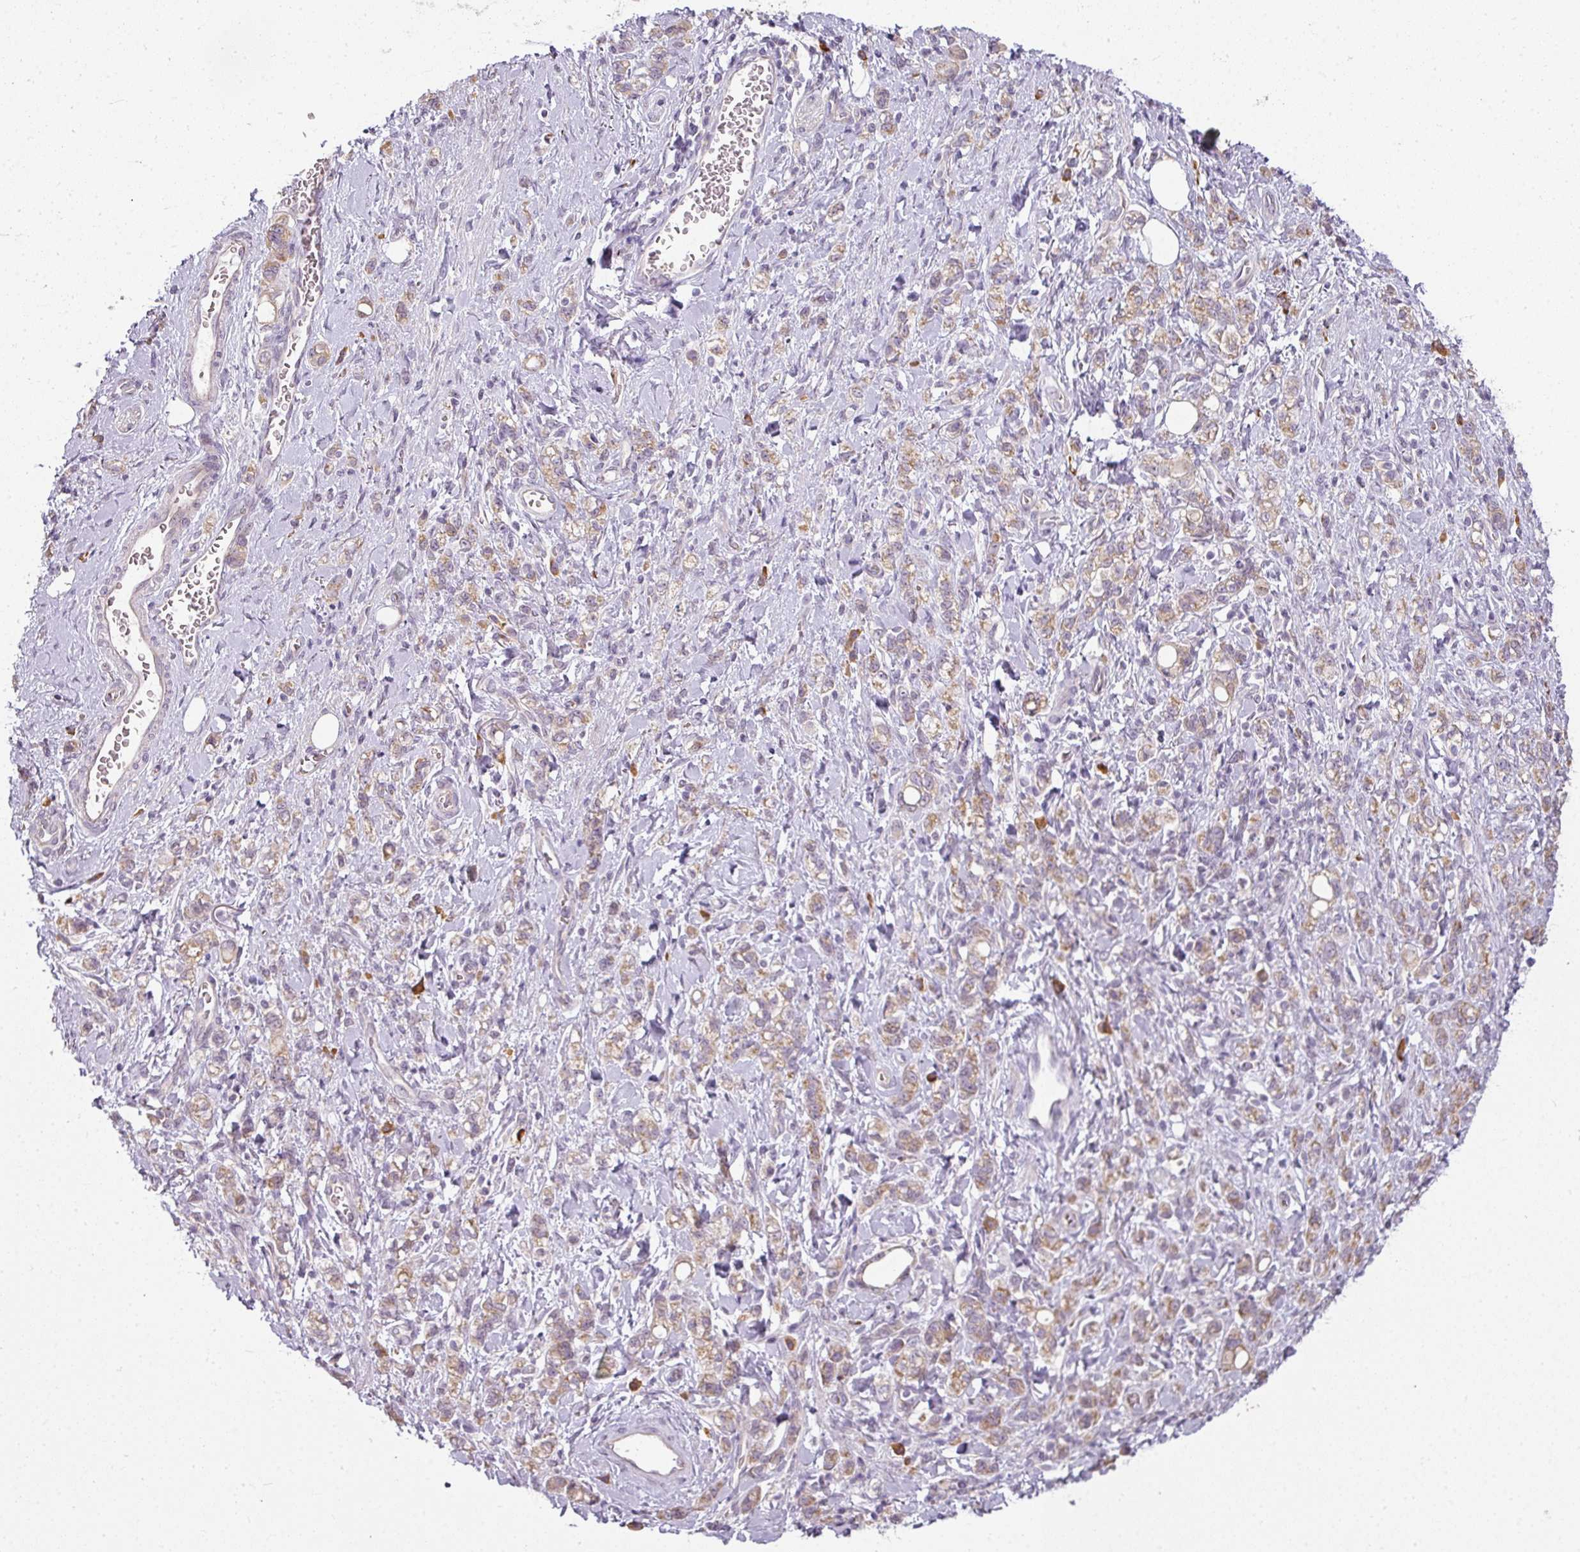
{"staining": {"intensity": "moderate", "quantity": ">75%", "location": "cytoplasmic/membranous"}, "tissue": "stomach cancer", "cell_type": "Tumor cells", "image_type": "cancer", "snomed": [{"axis": "morphology", "description": "Adenocarcinoma, NOS"}, {"axis": "topography", "description": "Stomach"}], "caption": "DAB (3,3'-diaminobenzidine) immunohistochemical staining of human adenocarcinoma (stomach) exhibits moderate cytoplasmic/membranous protein expression in about >75% of tumor cells.", "gene": "LY75", "patient": {"sex": "male", "age": 77}}